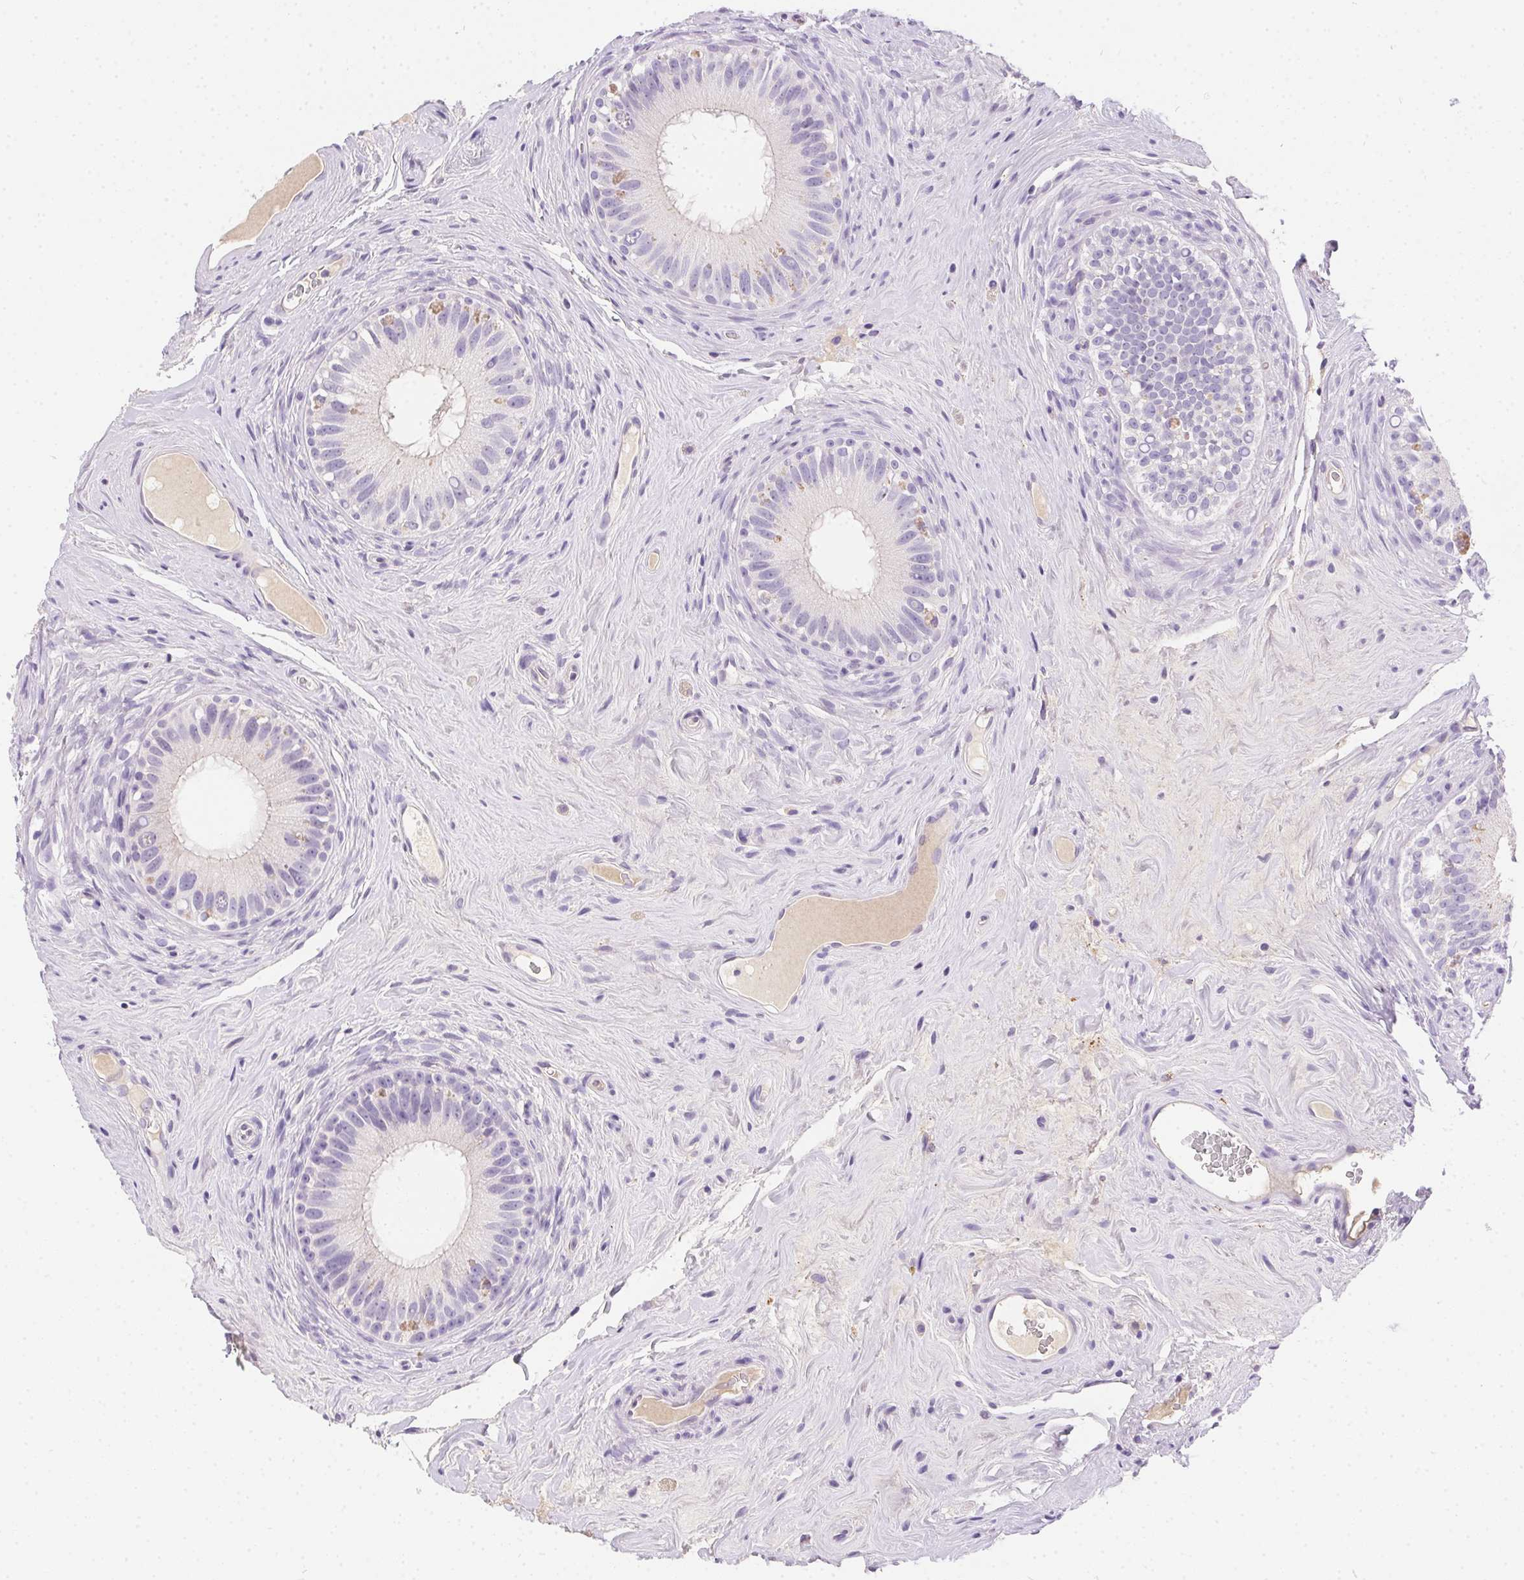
{"staining": {"intensity": "negative", "quantity": "none", "location": "none"}, "tissue": "epididymis", "cell_type": "Glandular cells", "image_type": "normal", "snomed": [{"axis": "morphology", "description": "Normal tissue, NOS"}, {"axis": "topography", "description": "Epididymis"}], "caption": "Micrograph shows no significant protein staining in glandular cells of normal epididymis.", "gene": "SSTR4", "patient": {"sex": "male", "age": 59}}